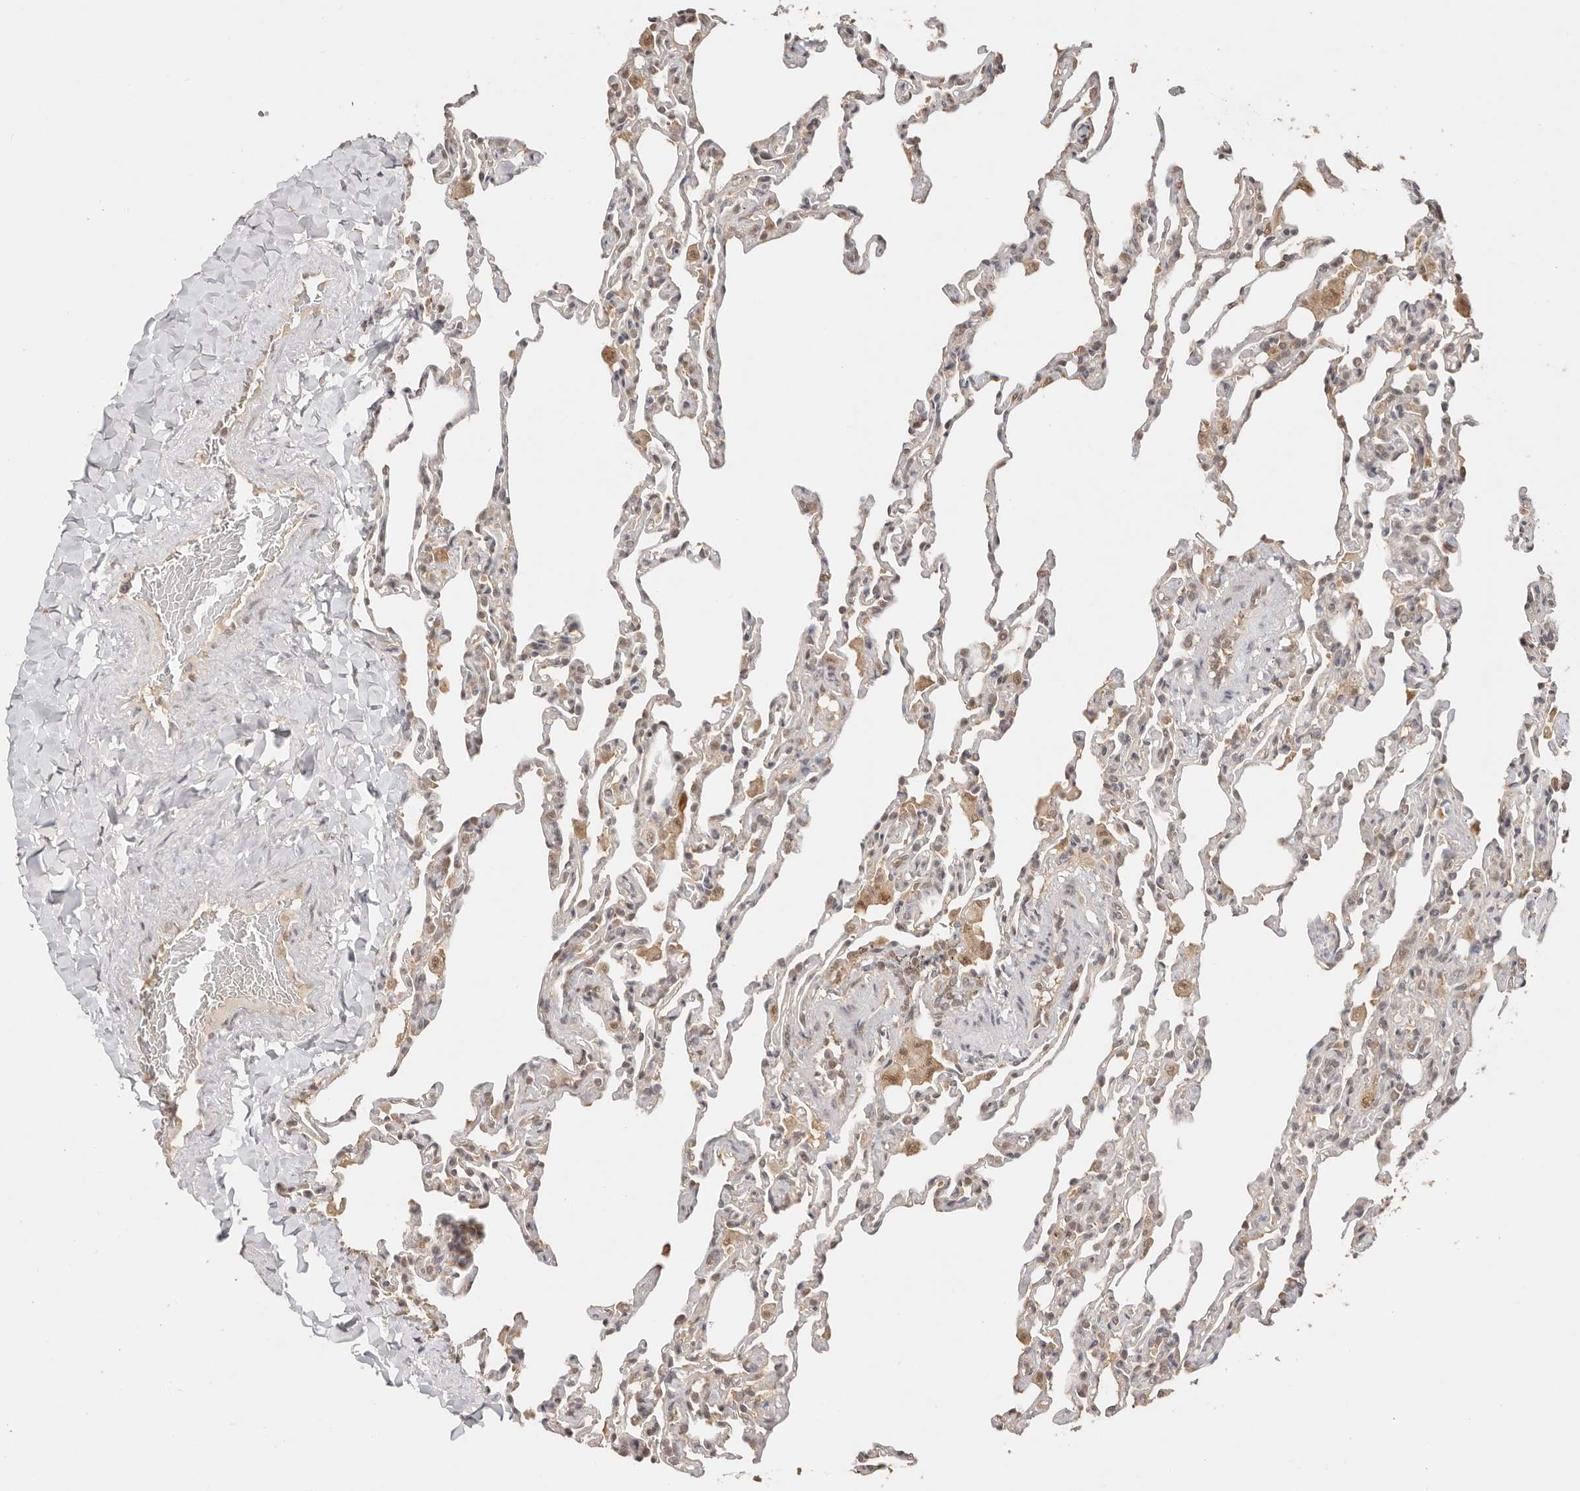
{"staining": {"intensity": "negative", "quantity": "none", "location": "none"}, "tissue": "lung", "cell_type": "Alveolar cells", "image_type": "normal", "snomed": [{"axis": "morphology", "description": "Normal tissue, NOS"}, {"axis": "topography", "description": "Lung"}], "caption": "This is a photomicrograph of immunohistochemistry (IHC) staining of benign lung, which shows no positivity in alveolar cells.", "gene": "PSMA5", "patient": {"sex": "male", "age": 20}}